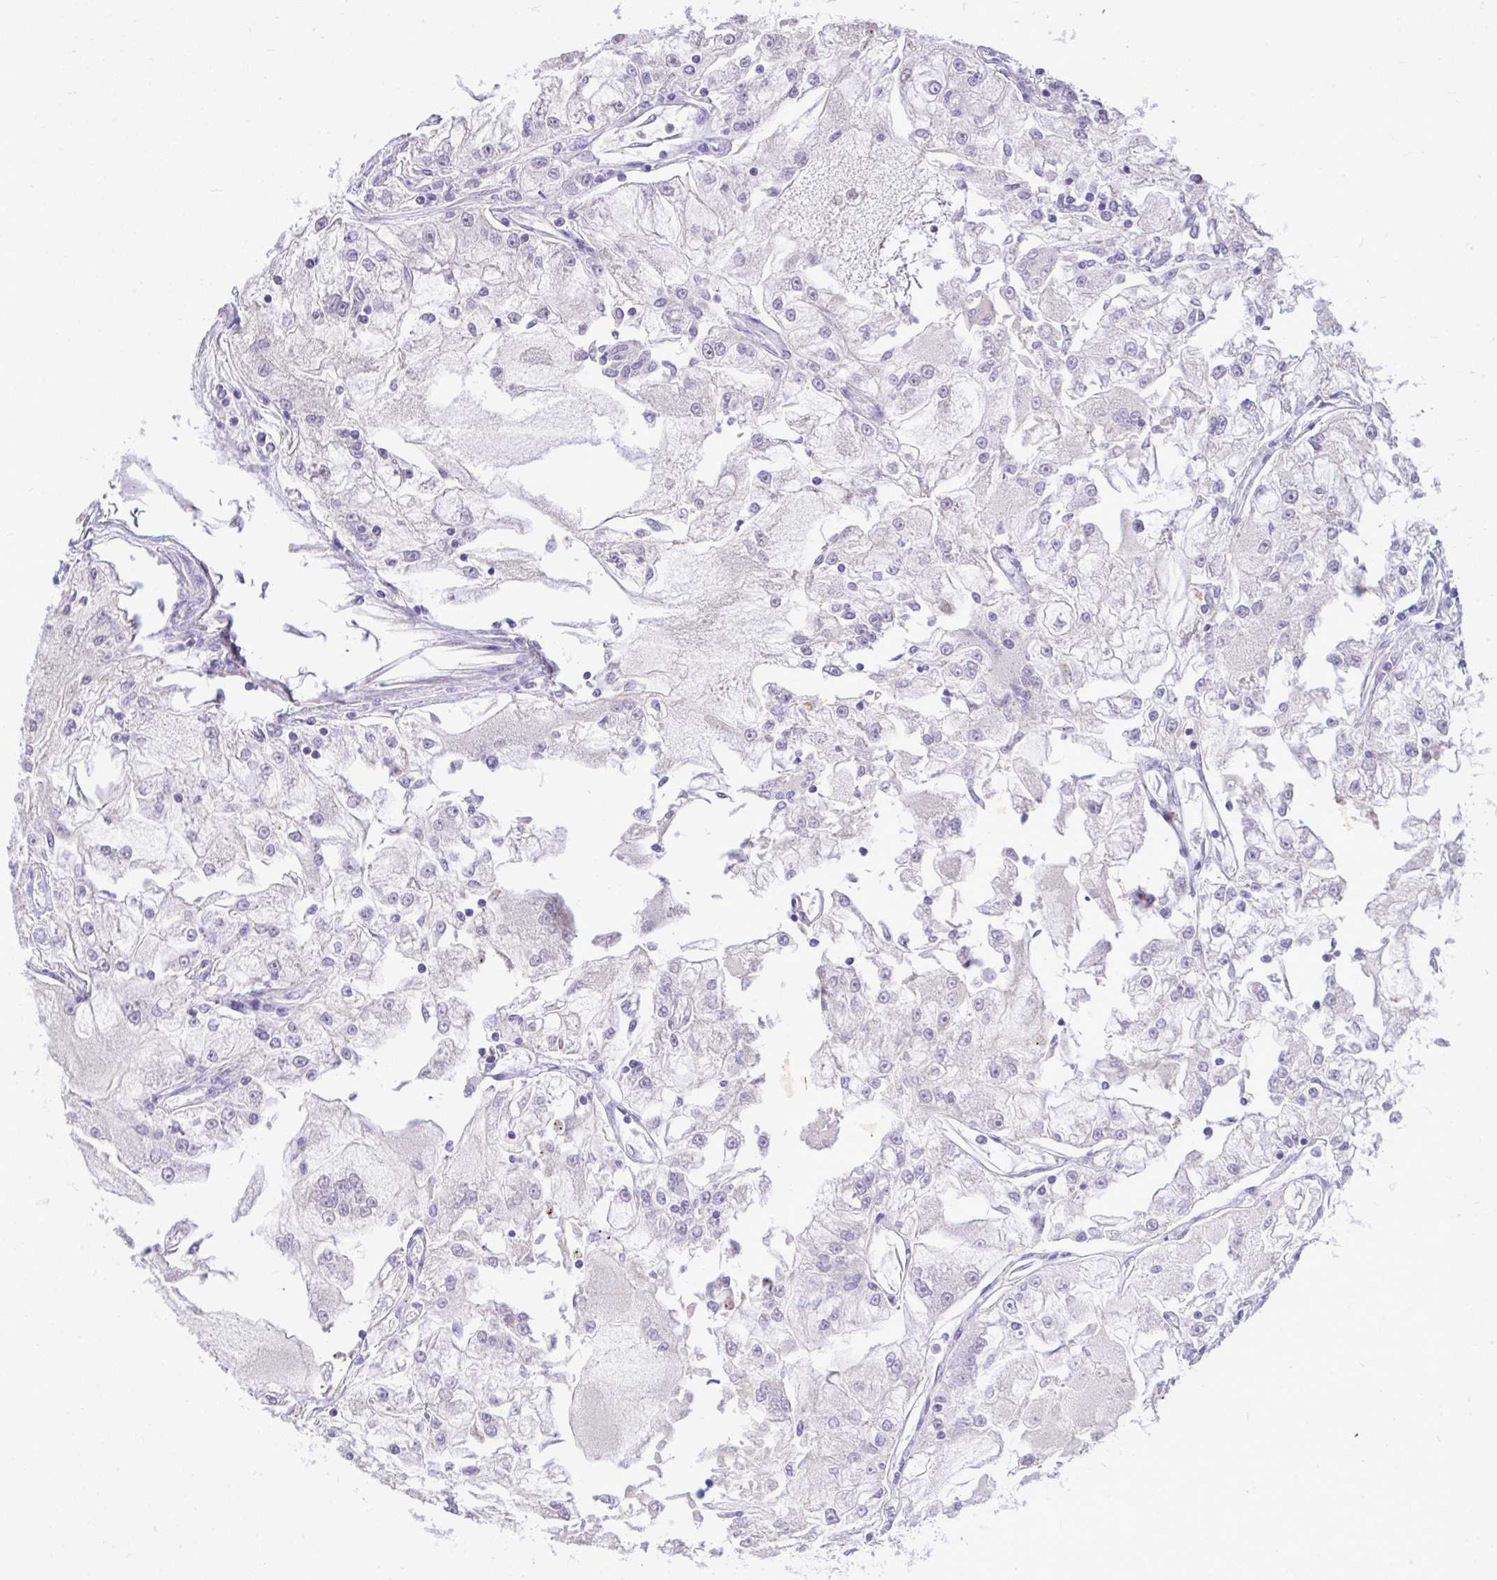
{"staining": {"intensity": "negative", "quantity": "none", "location": "none"}, "tissue": "renal cancer", "cell_type": "Tumor cells", "image_type": "cancer", "snomed": [{"axis": "morphology", "description": "Adenocarcinoma, NOS"}, {"axis": "topography", "description": "Kidney"}], "caption": "IHC photomicrograph of neoplastic tissue: human renal adenocarcinoma stained with DAB (3,3'-diaminobenzidine) demonstrates no significant protein staining in tumor cells.", "gene": "MPC2", "patient": {"sex": "female", "age": 72}}